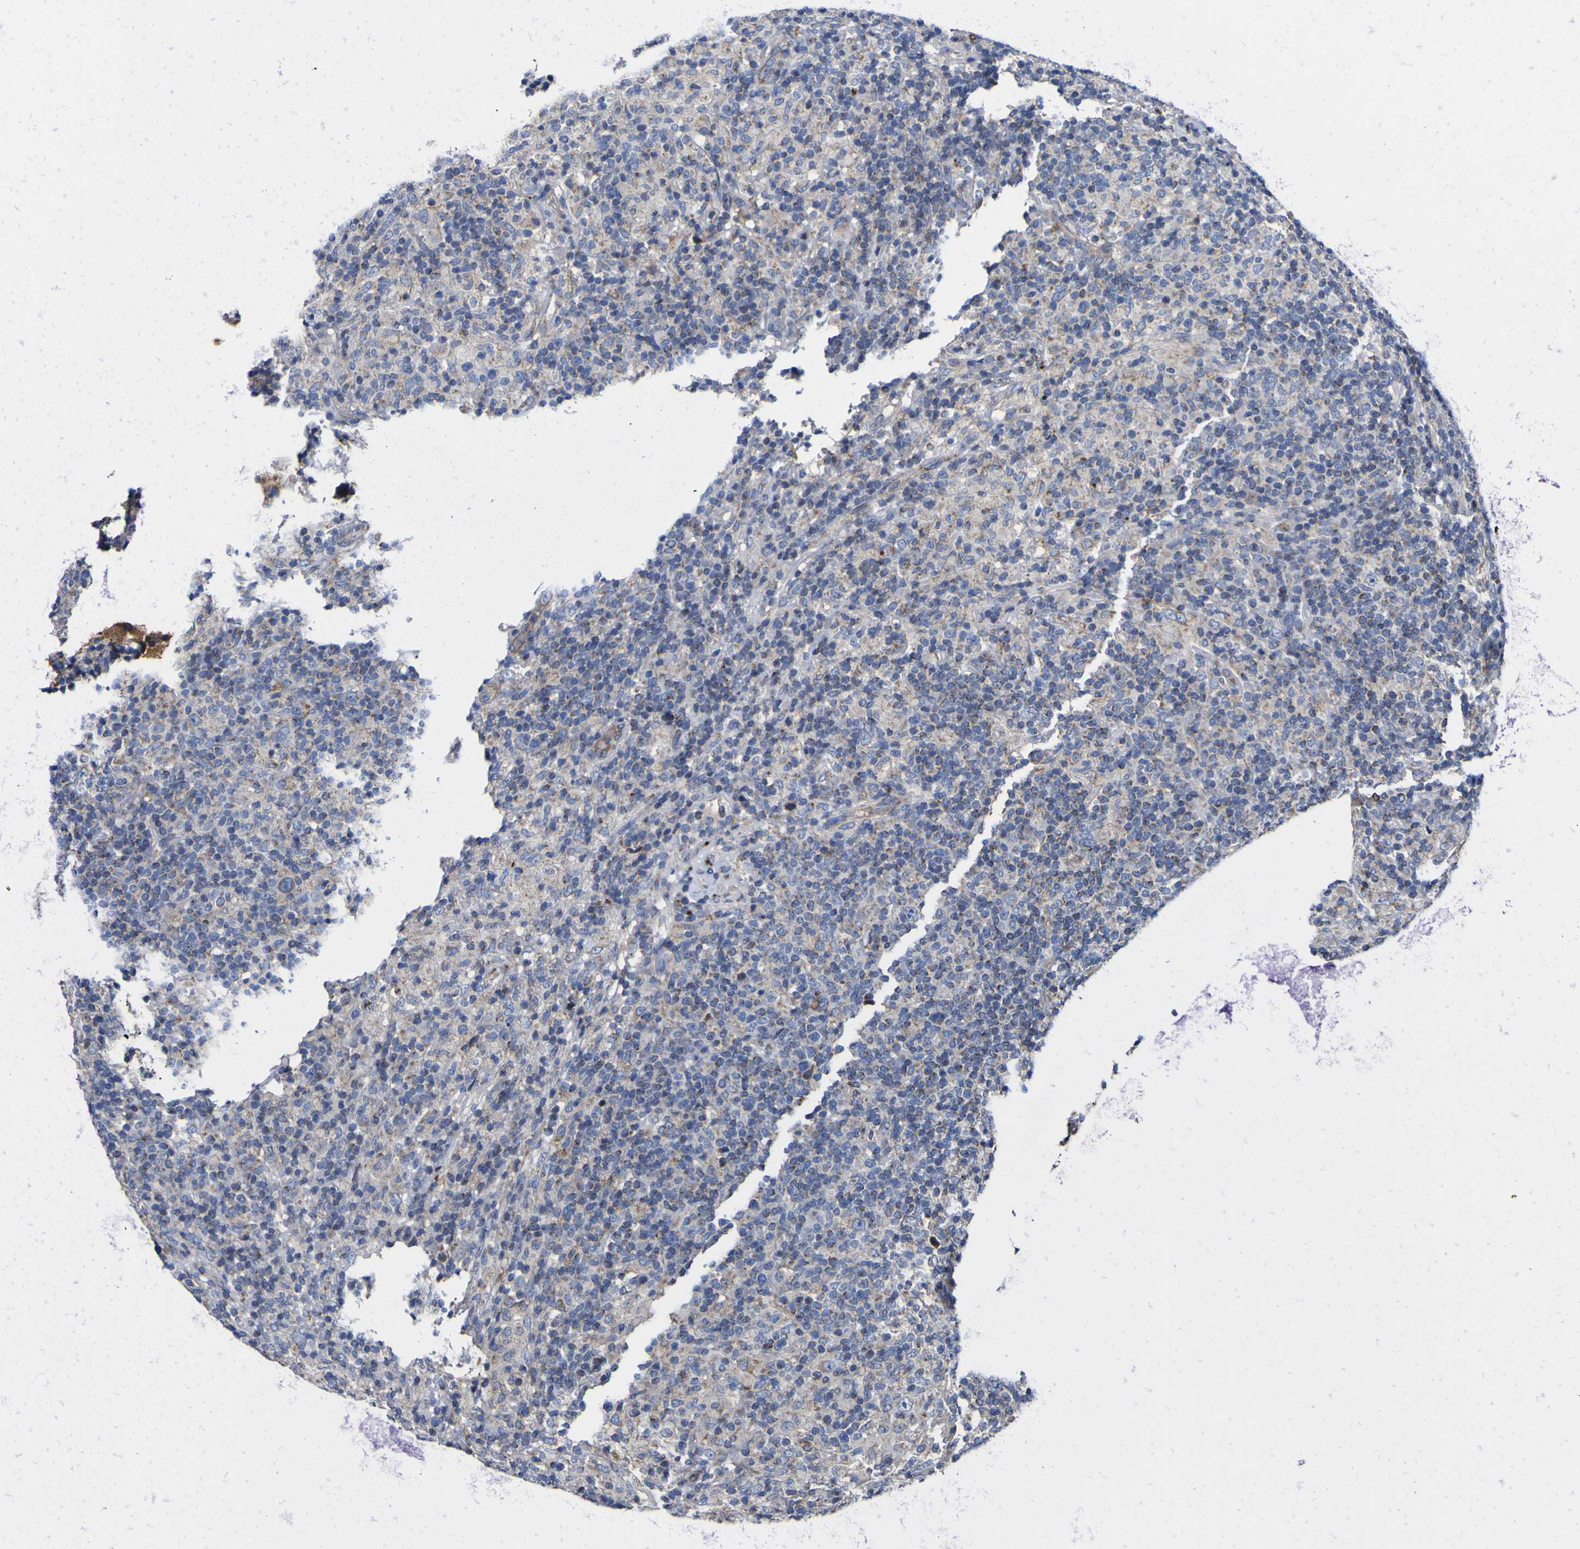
{"staining": {"intensity": "weak", "quantity": "25%-75%", "location": "cytoplasmic/membranous"}, "tissue": "lymphoma", "cell_type": "Tumor cells", "image_type": "cancer", "snomed": [{"axis": "morphology", "description": "Hodgkin's disease, NOS"}, {"axis": "topography", "description": "Lymph node"}], "caption": "High-power microscopy captured an immunohistochemistry histopathology image of Hodgkin's disease, revealing weak cytoplasmic/membranous staining in about 25%-75% of tumor cells.", "gene": "CCDC90B", "patient": {"sex": "male", "age": 70}}